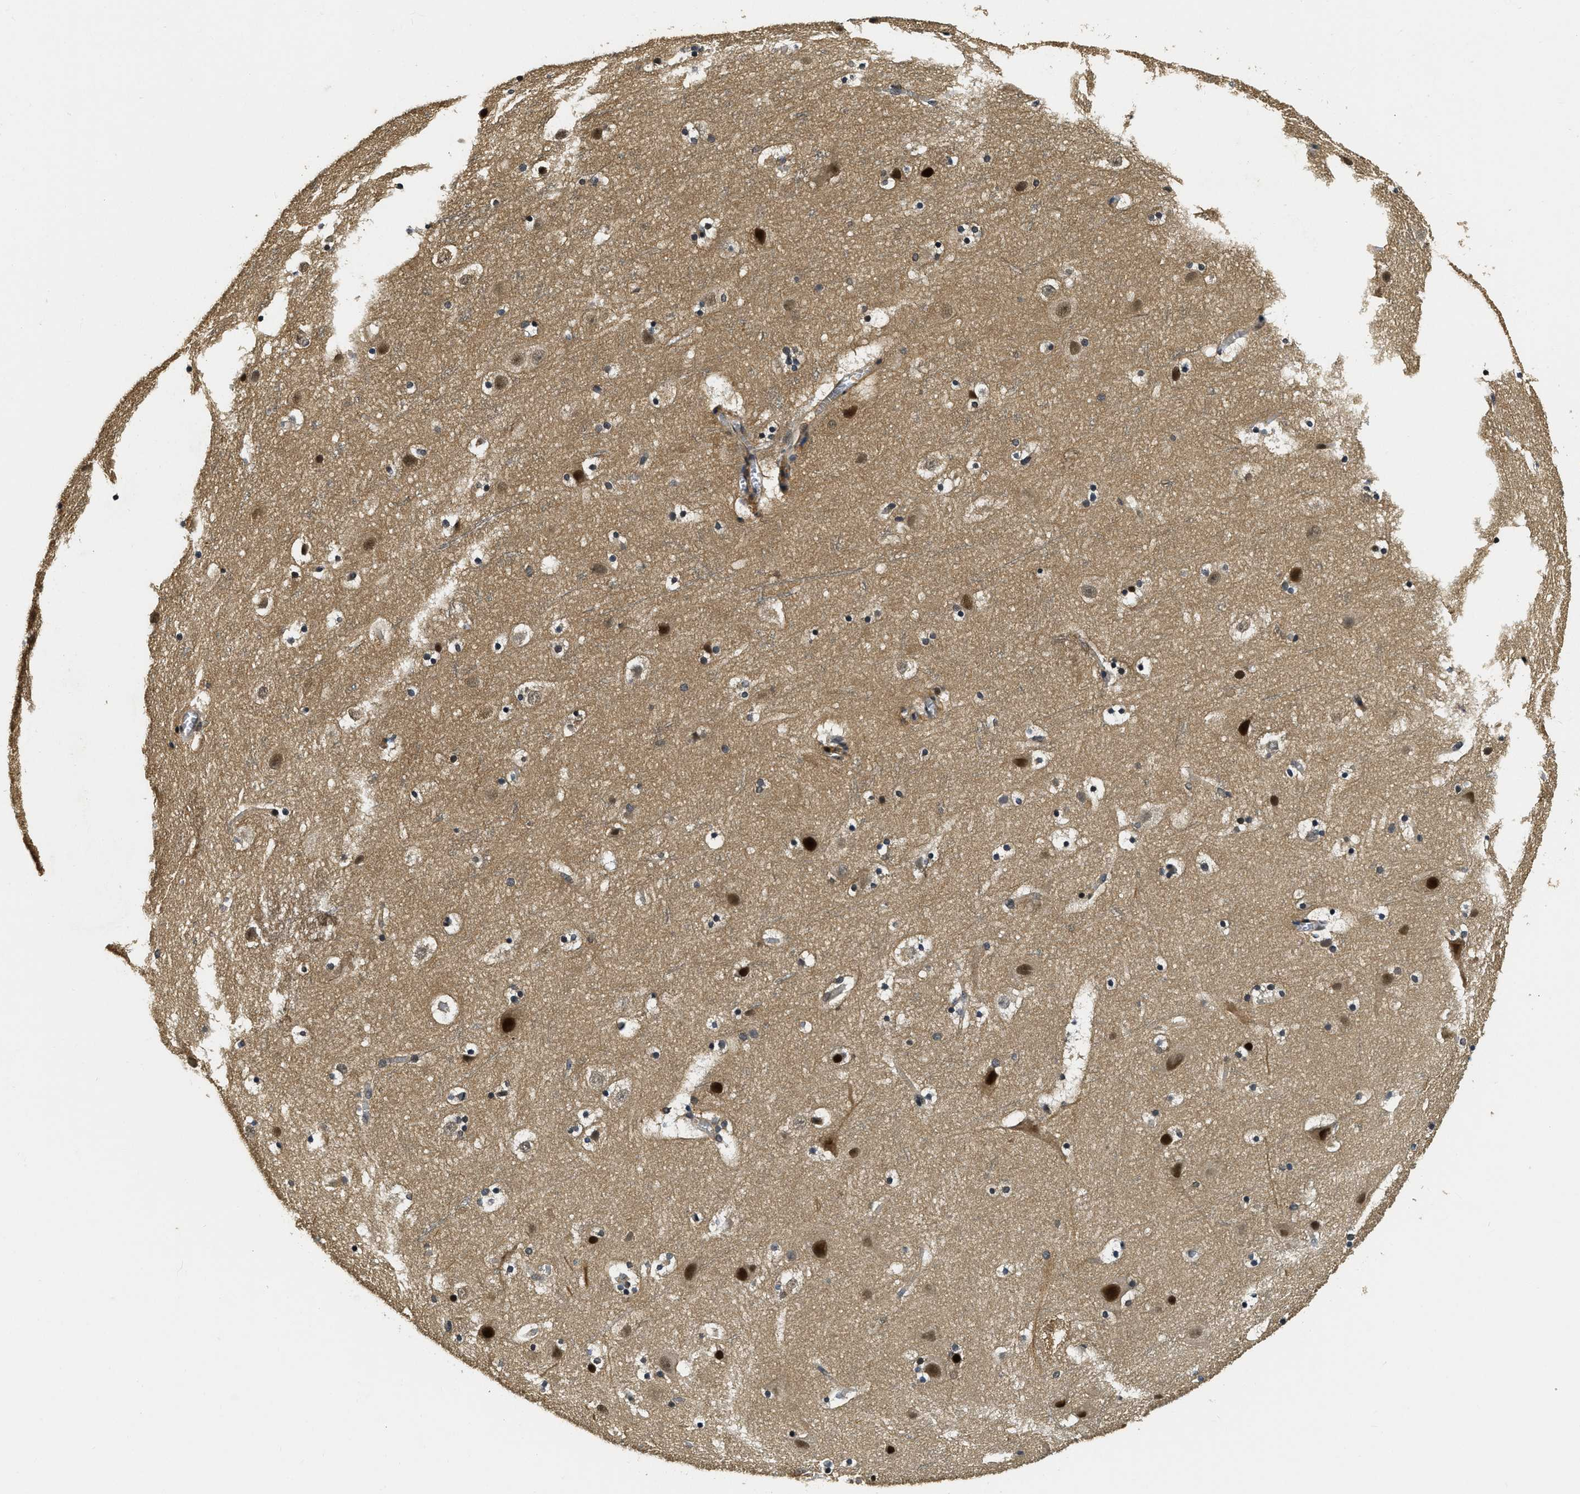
{"staining": {"intensity": "moderate", "quantity": "25%-75%", "location": "cytoplasmic/membranous,nuclear"}, "tissue": "cerebral cortex", "cell_type": "Endothelial cells", "image_type": "normal", "snomed": [{"axis": "morphology", "description": "Normal tissue, NOS"}, {"axis": "topography", "description": "Cerebral cortex"}], "caption": "Immunohistochemistry (IHC) photomicrograph of normal cerebral cortex: cerebral cortex stained using immunohistochemistry demonstrates medium levels of moderate protein expression localized specifically in the cytoplasmic/membranous,nuclear of endothelial cells, appearing as a cytoplasmic/membranous,nuclear brown color.", "gene": "ADSL", "patient": {"sex": "male", "age": 45}}